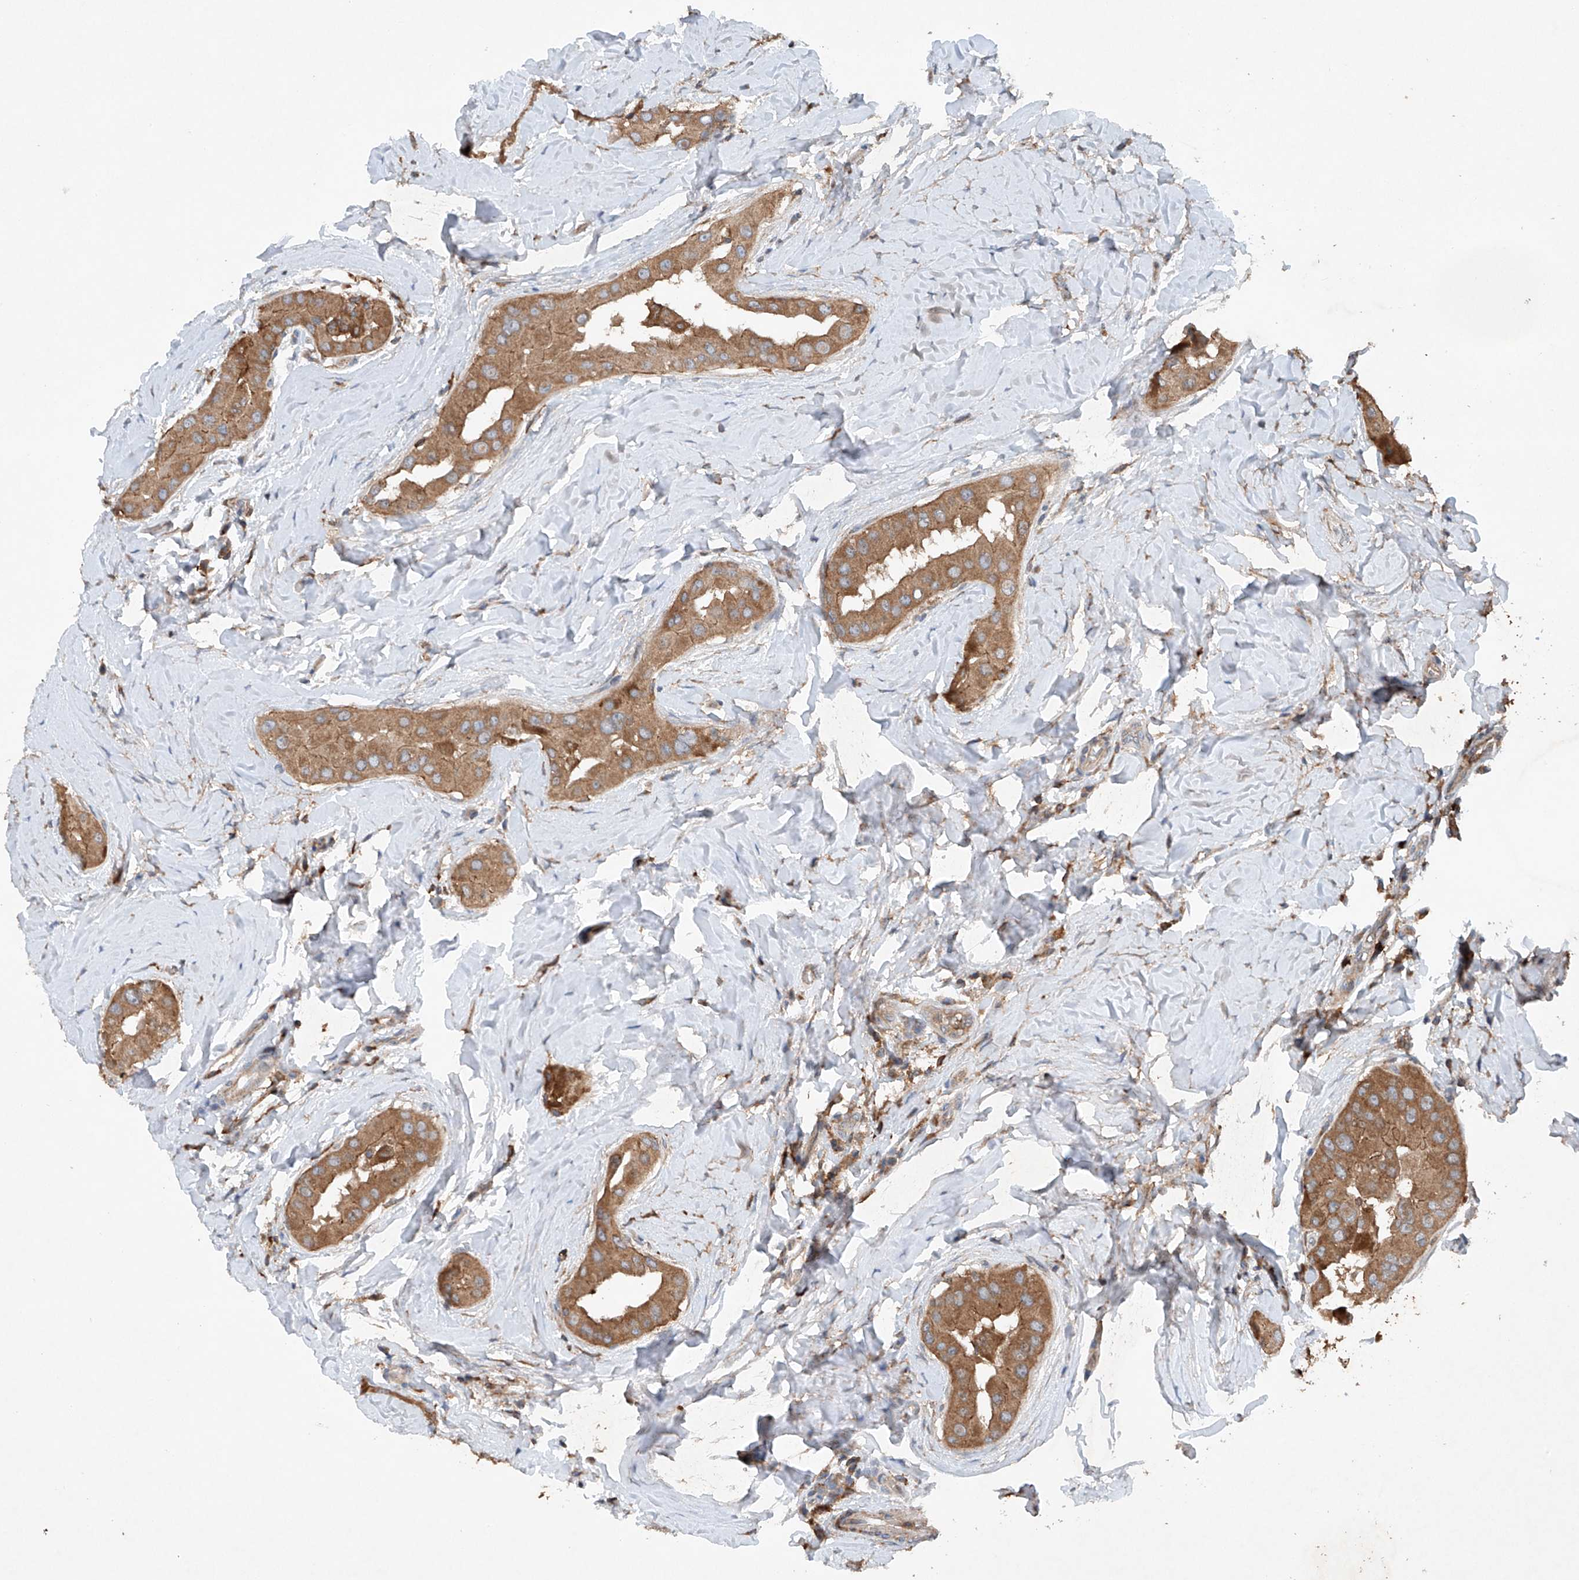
{"staining": {"intensity": "moderate", "quantity": ">75%", "location": "cytoplasmic/membranous"}, "tissue": "thyroid cancer", "cell_type": "Tumor cells", "image_type": "cancer", "snomed": [{"axis": "morphology", "description": "Papillary adenocarcinoma, NOS"}, {"axis": "topography", "description": "Thyroid gland"}], "caption": "A histopathology image of human thyroid cancer stained for a protein reveals moderate cytoplasmic/membranous brown staining in tumor cells.", "gene": "CEP85L", "patient": {"sex": "male", "age": 33}}